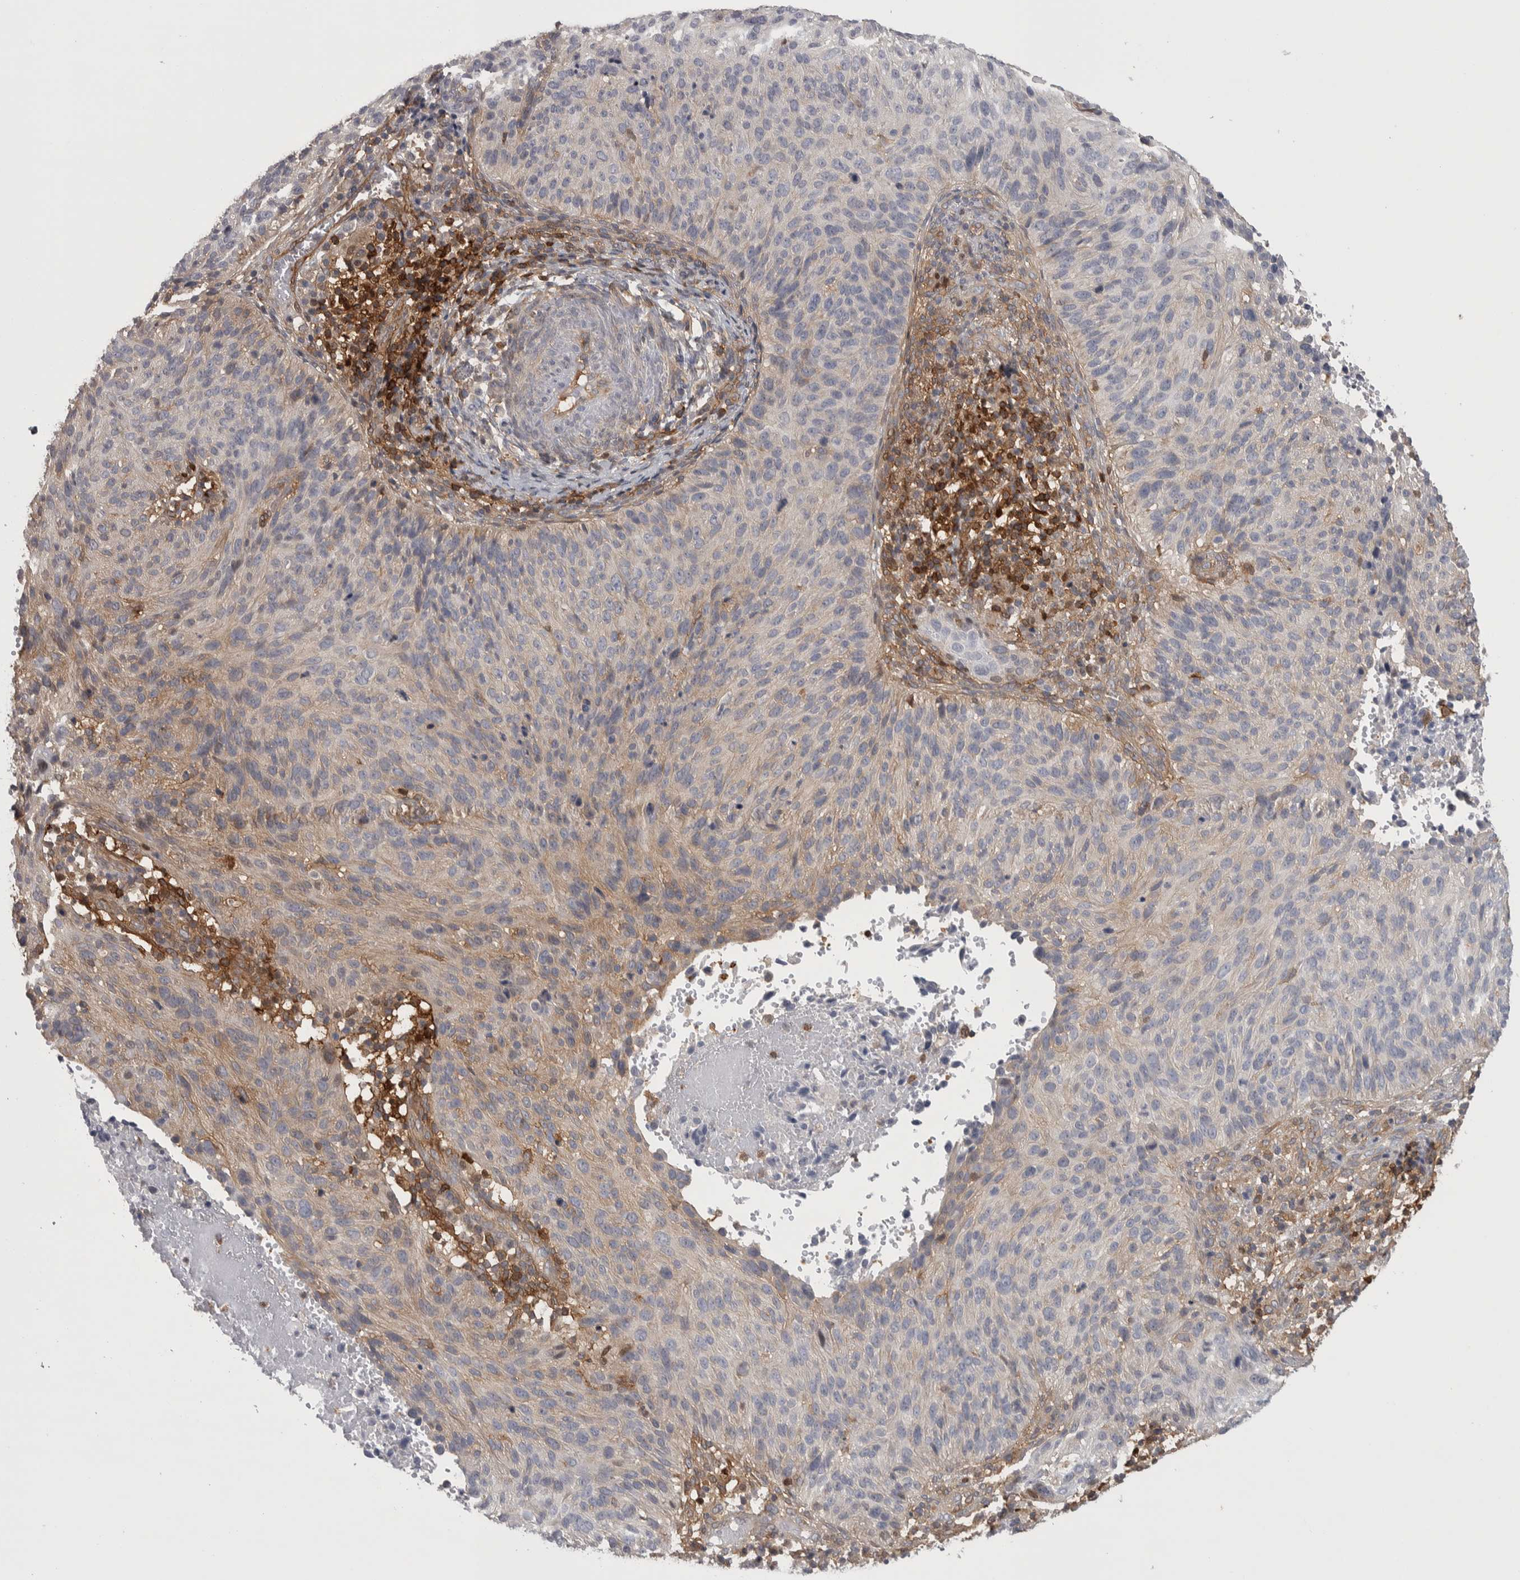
{"staining": {"intensity": "weak", "quantity": "<25%", "location": "cytoplasmic/membranous"}, "tissue": "cervical cancer", "cell_type": "Tumor cells", "image_type": "cancer", "snomed": [{"axis": "morphology", "description": "Squamous cell carcinoma, NOS"}, {"axis": "topography", "description": "Cervix"}], "caption": "Human squamous cell carcinoma (cervical) stained for a protein using immunohistochemistry displays no expression in tumor cells.", "gene": "NFKB2", "patient": {"sex": "female", "age": 74}}